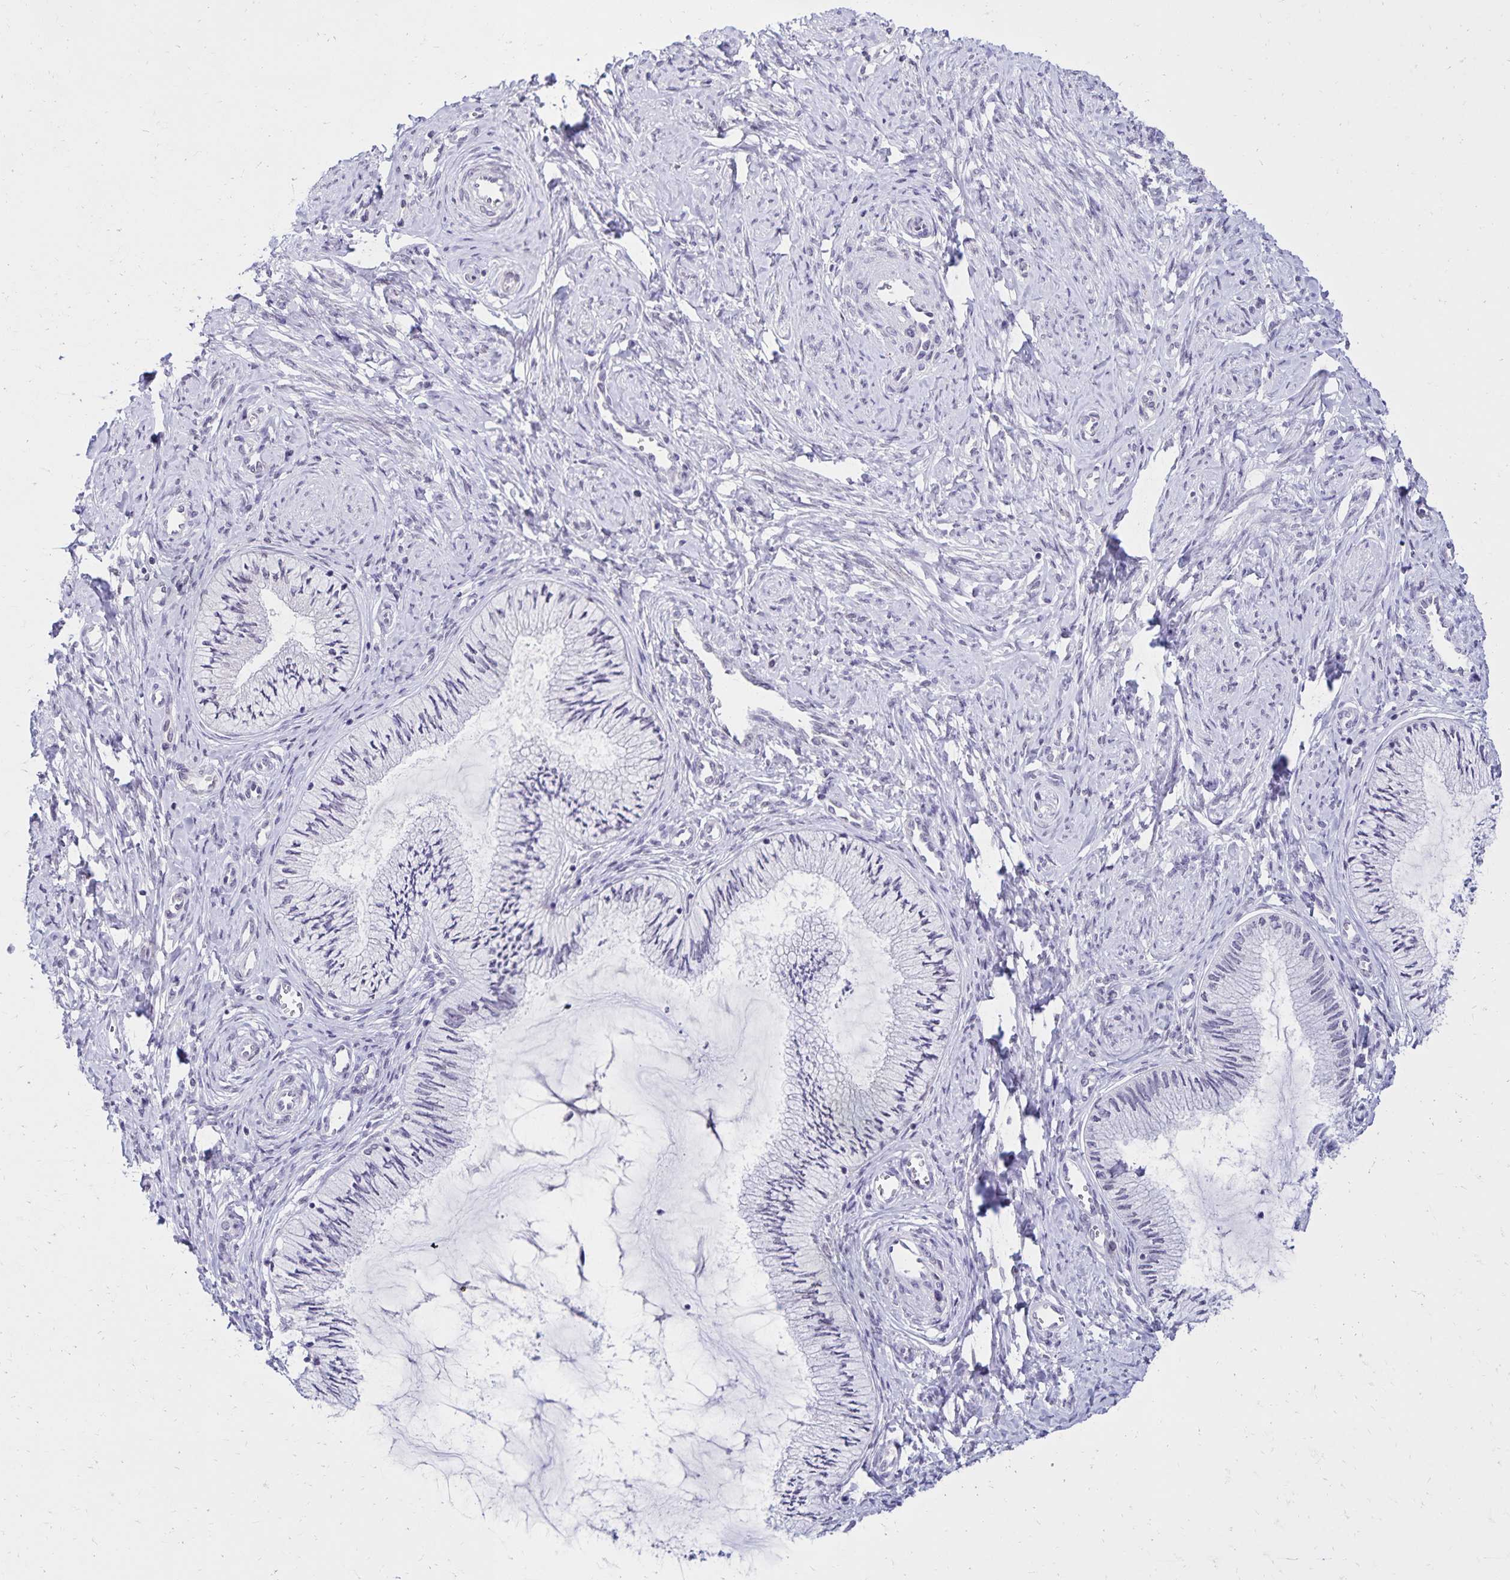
{"staining": {"intensity": "weak", "quantity": "25%-75%", "location": "cytoplasmic/membranous,nuclear"}, "tissue": "cervix", "cell_type": "Glandular cells", "image_type": "normal", "snomed": [{"axis": "morphology", "description": "Normal tissue, NOS"}, {"axis": "topography", "description": "Cervix"}], "caption": "Brown immunohistochemical staining in unremarkable human cervix reveals weak cytoplasmic/membranous,nuclear positivity in about 25%-75% of glandular cells.", "gene": "FAM166C", "patient": {"sex": "female", "age": 24}}